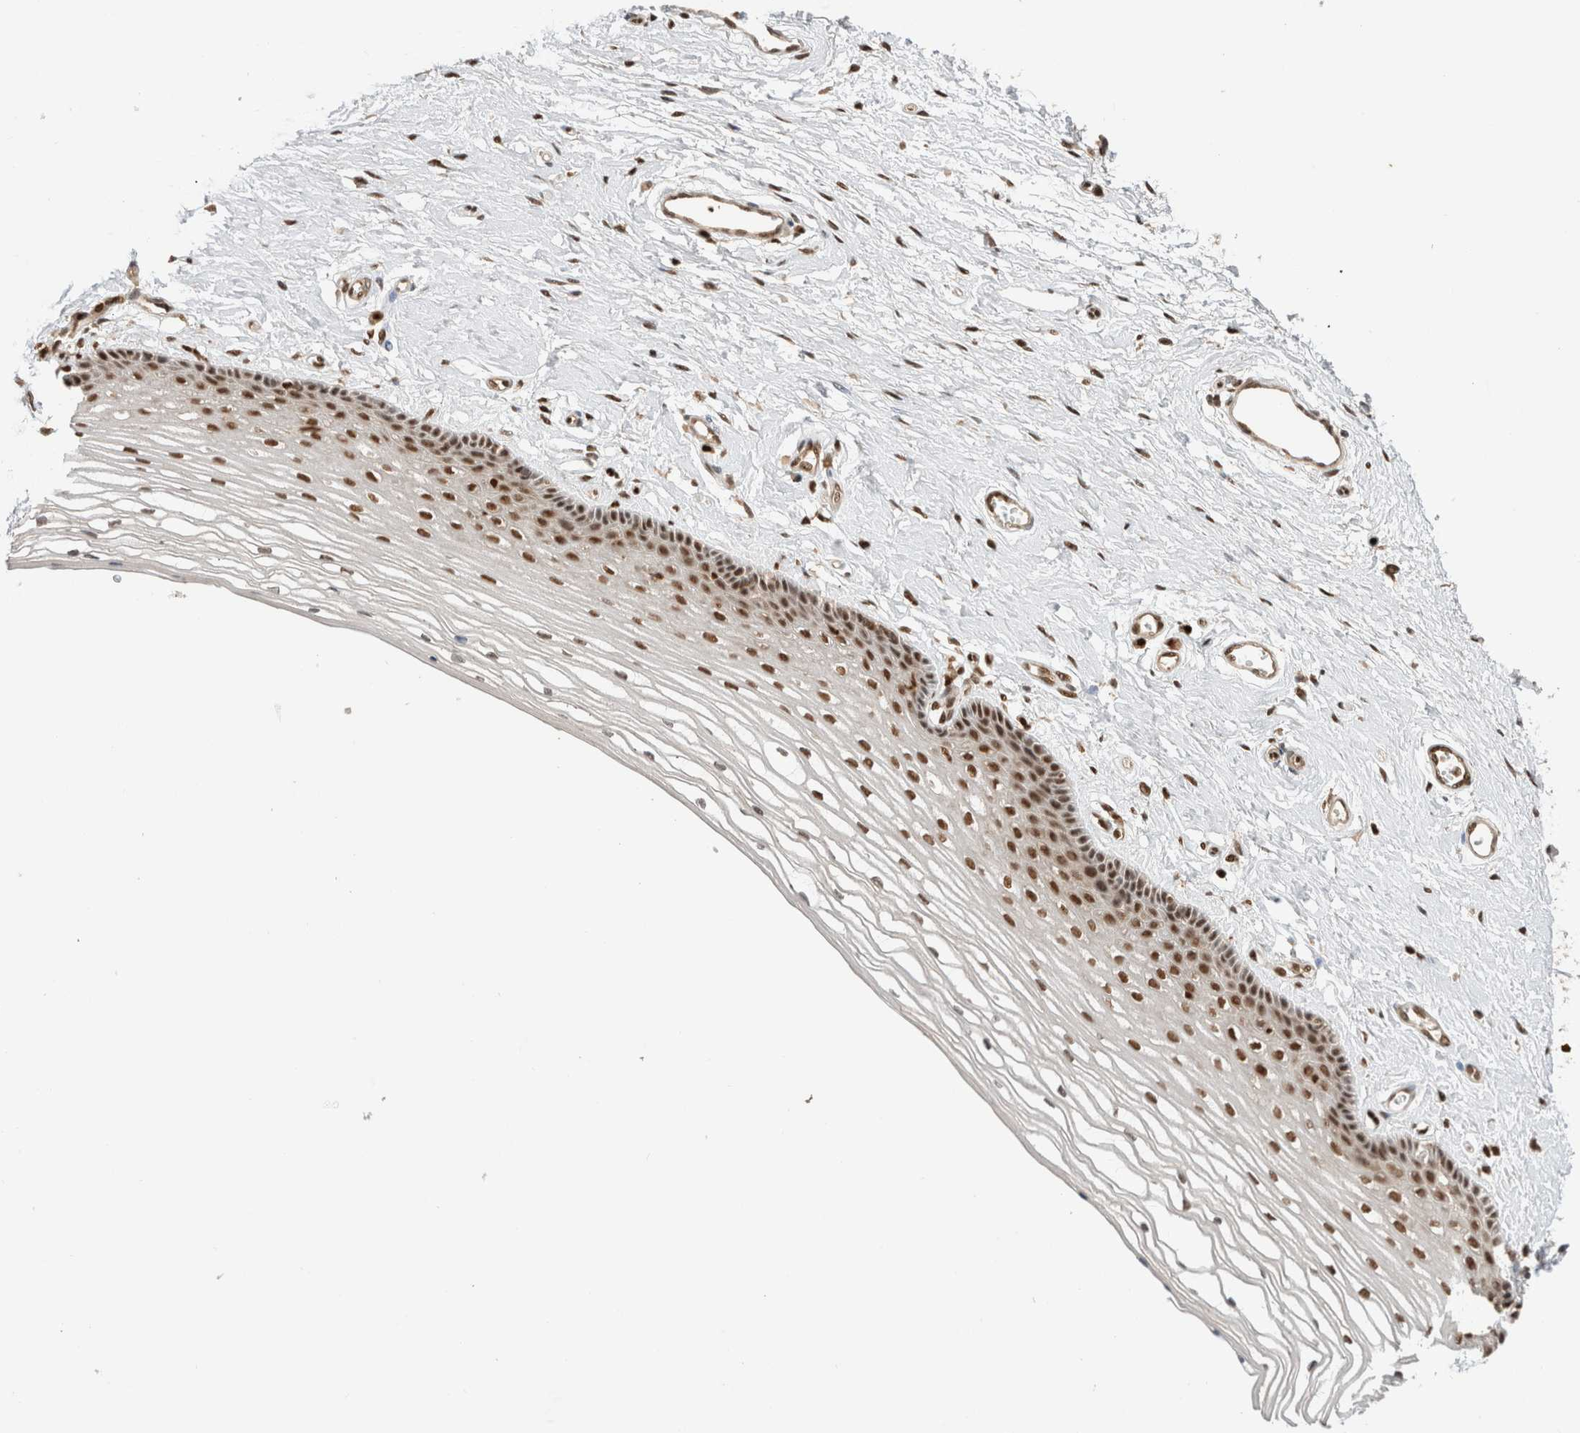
{"staining": {"intensity": "strong", "quantity": ">75%", "location": "nuclear"}, "tissue": "vagina", "cell_type": "Squamous epithelial cells", "image_type": "normal", "snomed": [{"axis": "morphology", "description": "Normal tissue, NOS"}, {"axis": "topography", "description": "Vagina"}], "caption": "Squamous epithelial cells exhibit strong nuclear positivity in approximately >75% of cells in benign vagina.", "gene": "SNRNP40", "patient": {"sex": "female", "age": 46}}